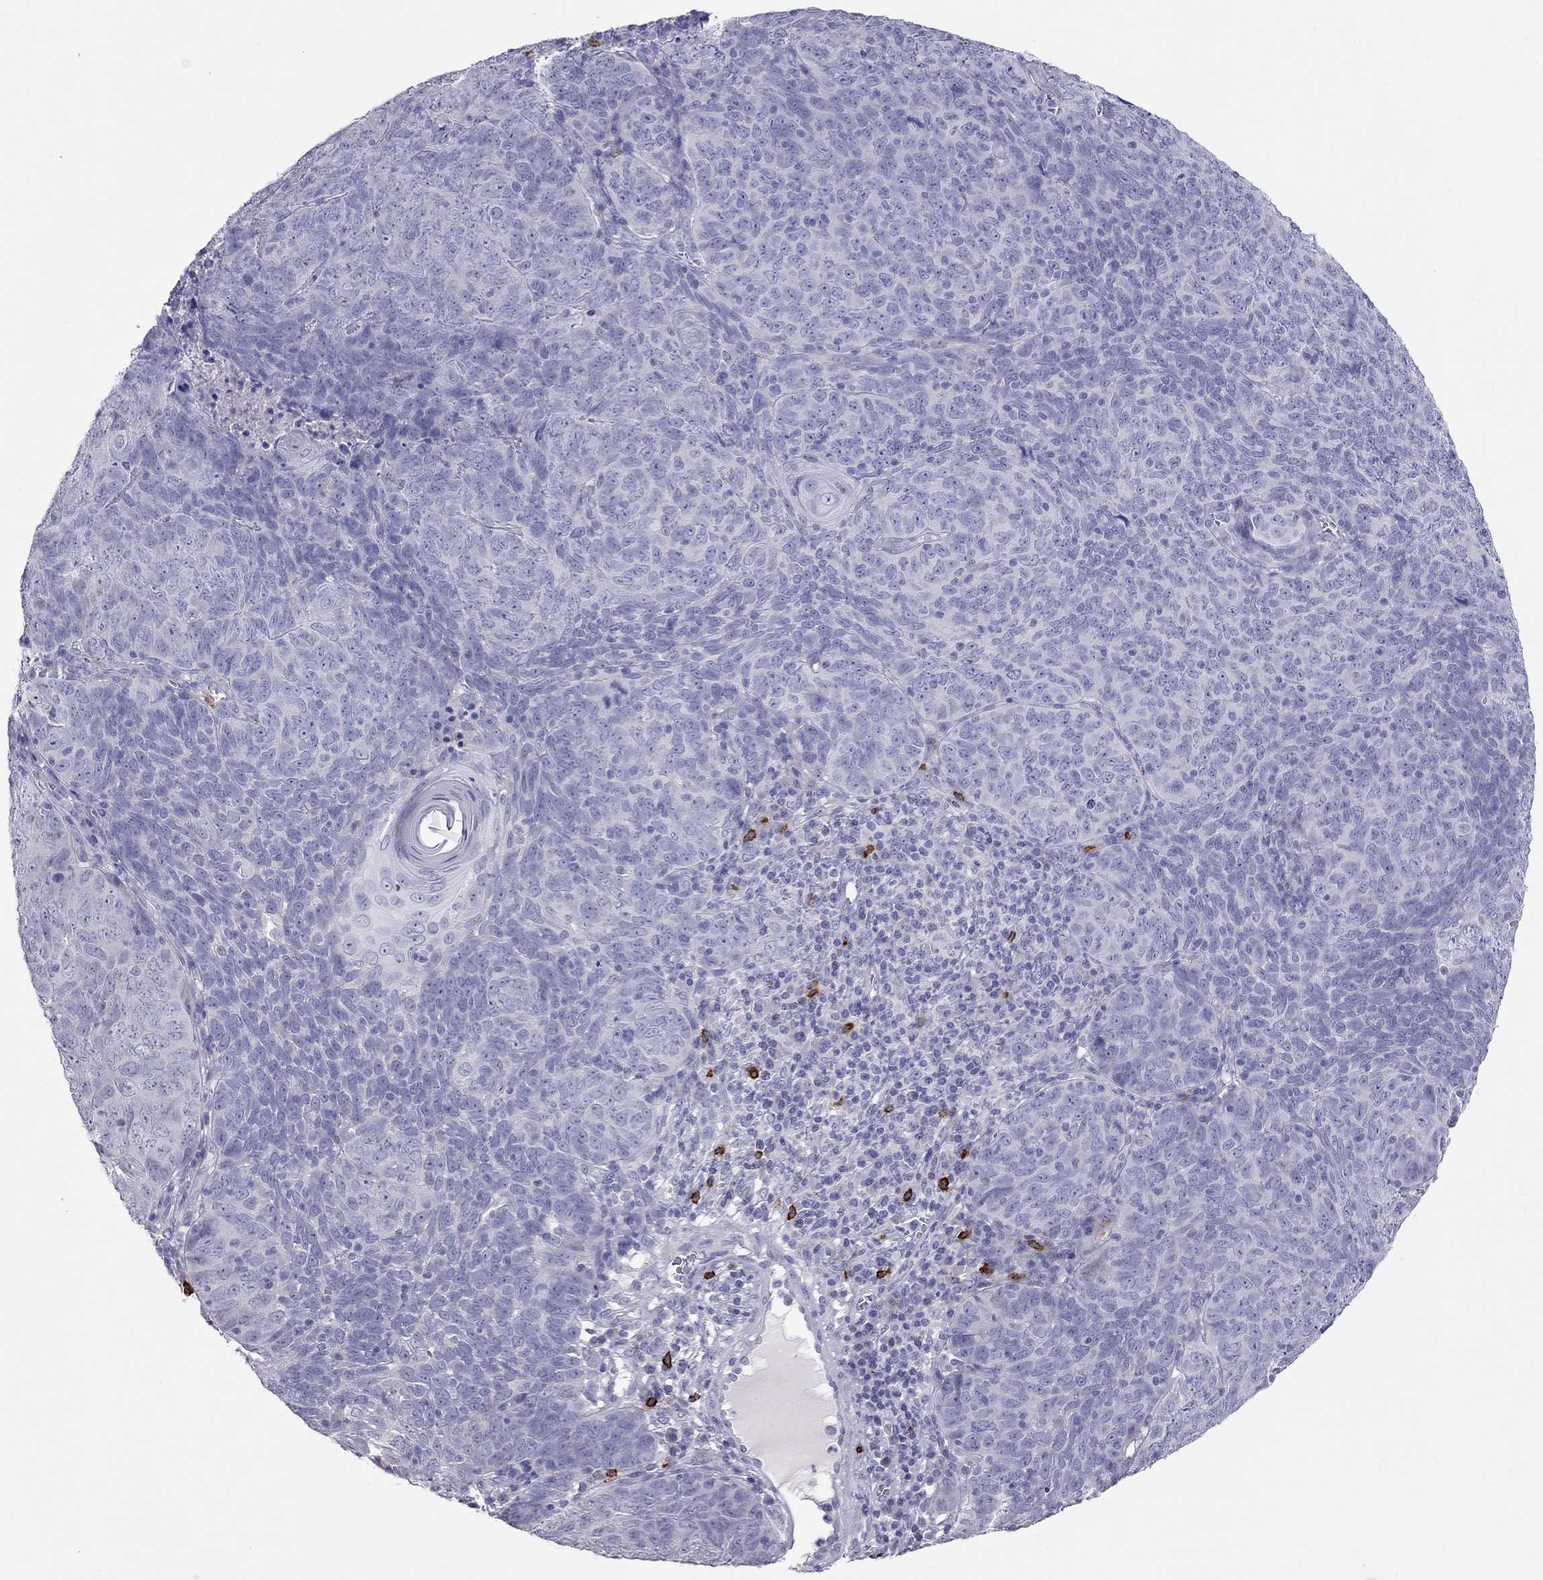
{"staining": {"intensity": "negative", "quantity": "none", "location": "none"}, "tissue": "skin cancer", "cell_type": "Tumor cells", "image_type": "cancer", "snomed": [{"axis": "morphology", "description": "Squamous cell carcinoma, NOS"}, {"axis": "topography", "description": "Skin"}, {"axis": "topography", "description": "Anal"}], "caption": "Immunohistochemical staining of skin squamous cell carcinoma displays no significant staining in tumor cells.", "gene": "IL17REL", "patient": {"sex": "female", "age": 51}}